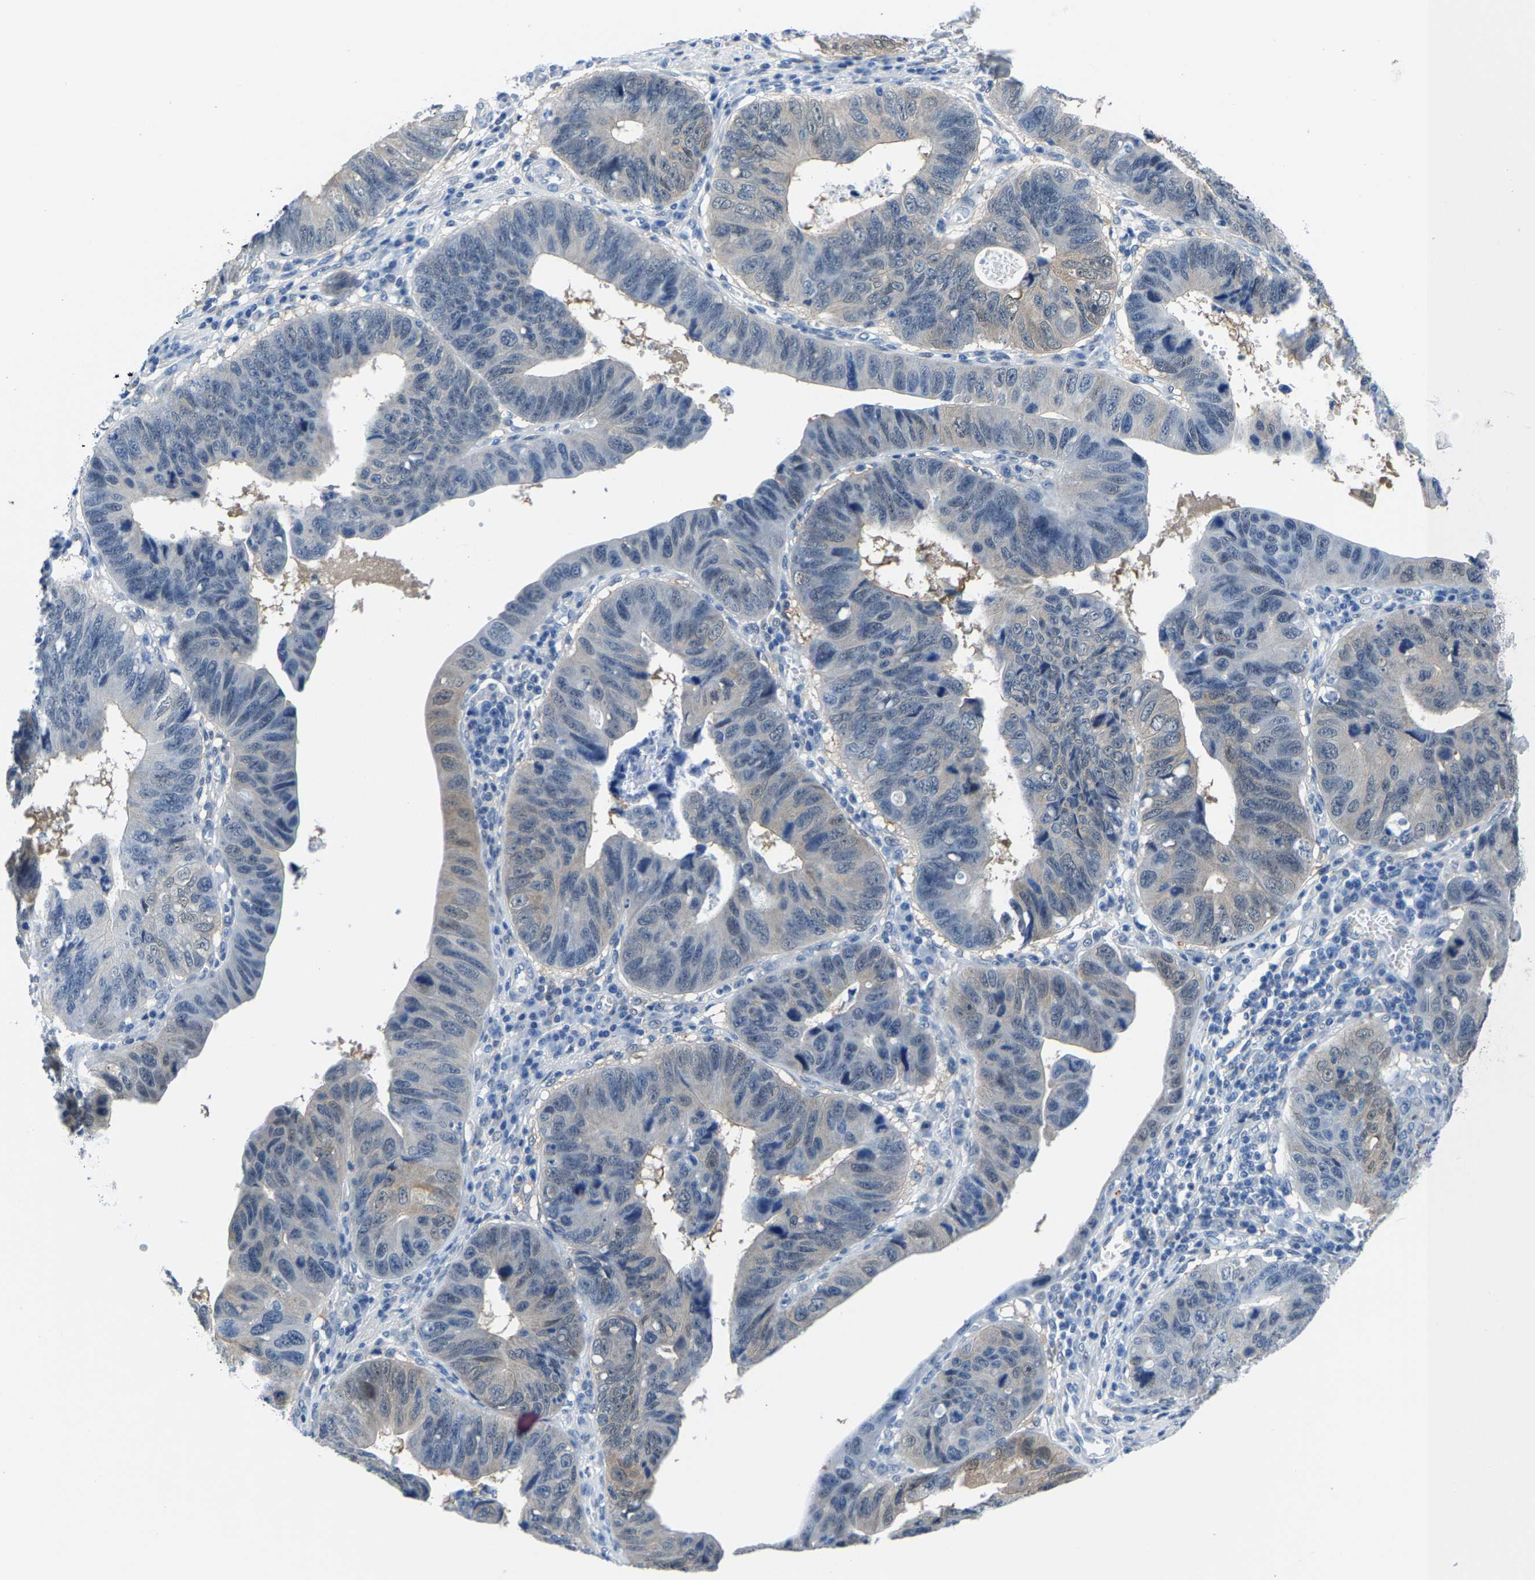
{"staining": {"intensity": "weak", "quantity": "<25%", "location": "cytoplasmic/membranous"}, "tissue": "stomach cancer", "cell_type": "Tumor cells", "image_type": "cancer", "snomed": [{"axis": "morphology", "description": "Adenocarcinoma, NOS"}, {"axis": "topography", "description": "Stomach"}], "caption": "Immunohistochemical staining of stomach cancer (adenocarcinoma) reveals no significant positivity in tumor cells.", "gene": "SSH3", "patient": {"sex": "male", "age": 59}}